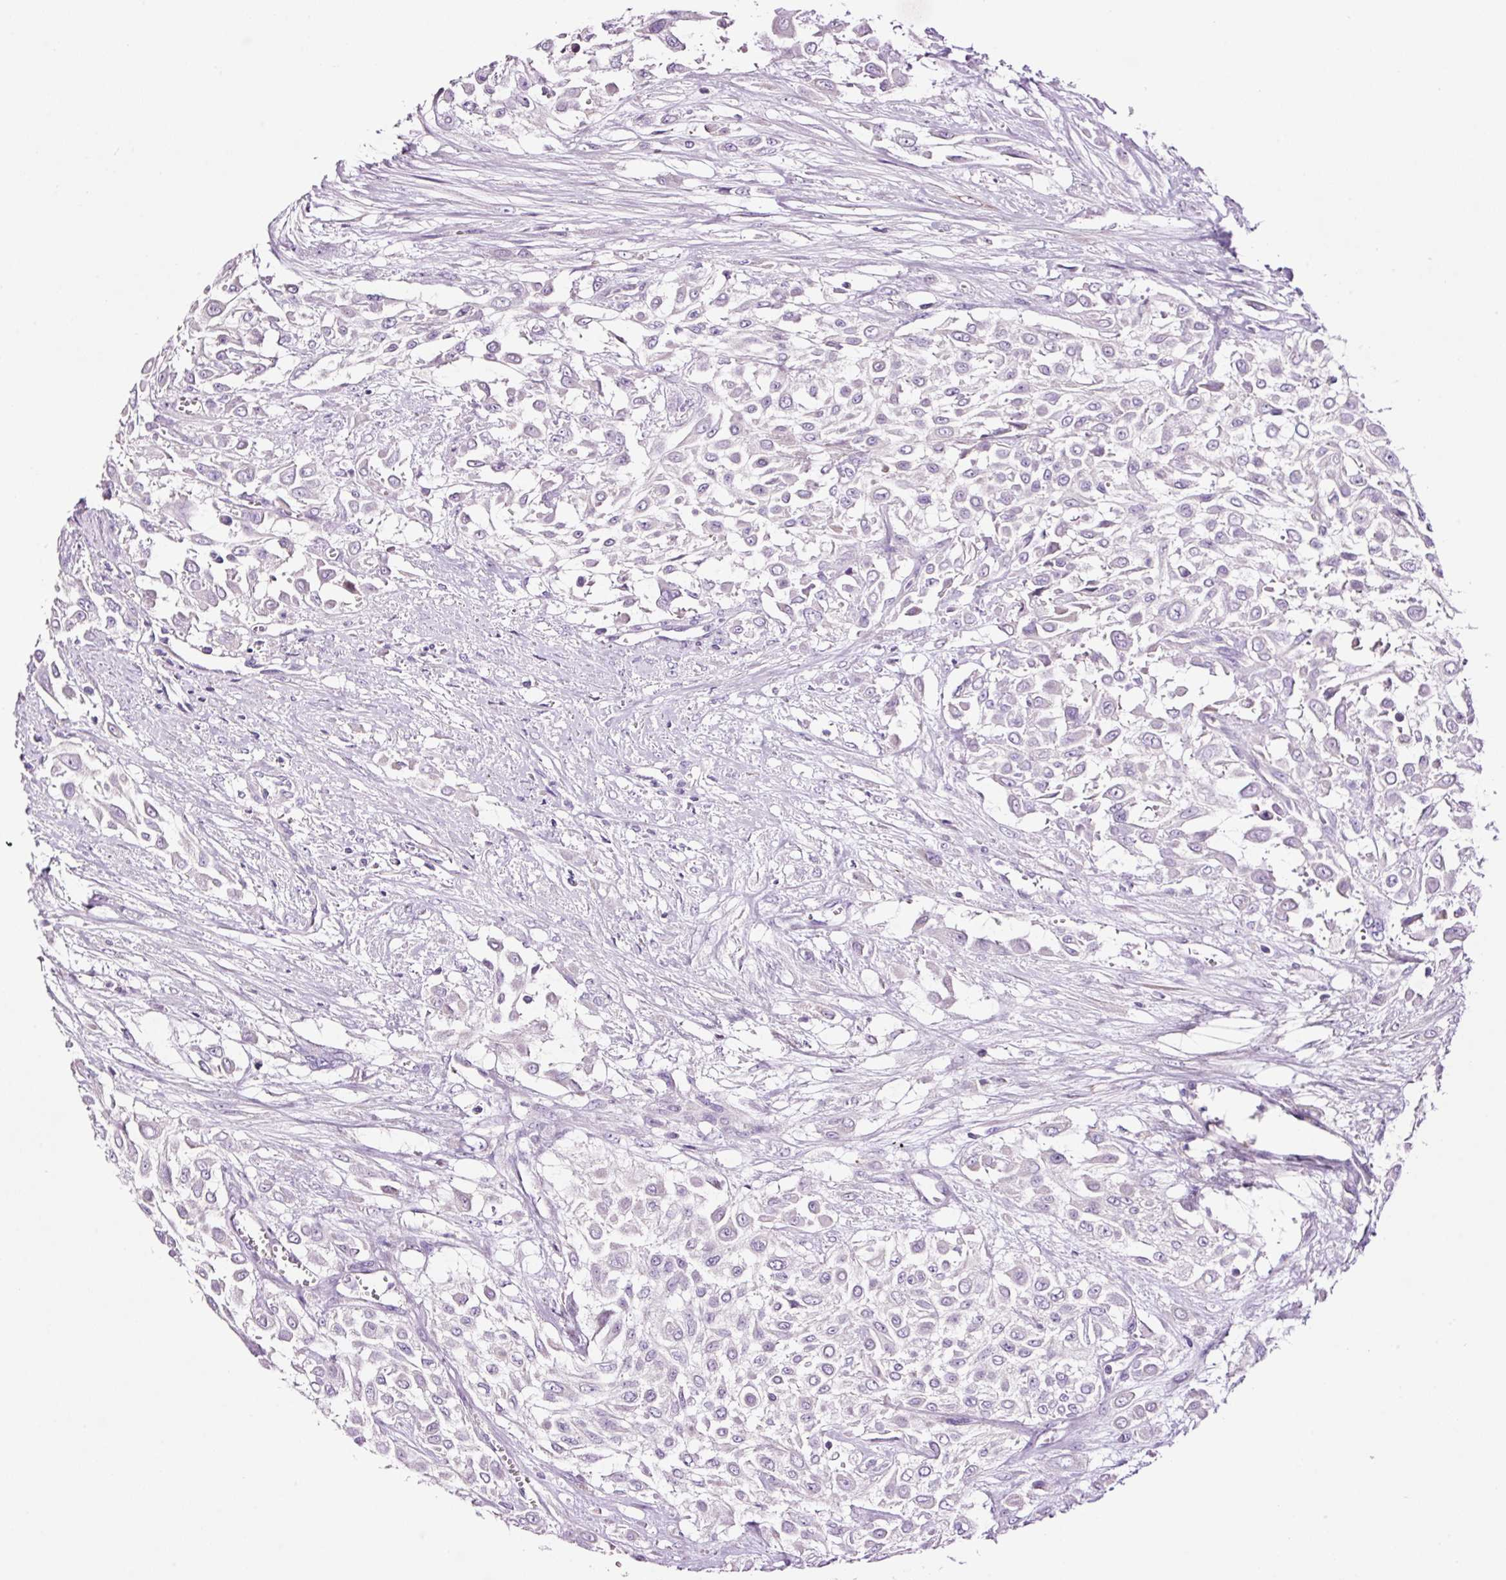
{"staining": {"intensity": "negative", "quantity": "none", "location": "none"}, "tissue": "urothelial cancer", "cell_type": "Tumor cells", "image_type": "cancer", "snomed": [{"axis": "morphology", "description": "Urothelial carcinoma, High grade"}, {"axis": "topography", "description": "Urinary bladder"}], "caption": "DAB (3,3'-diaminobenzidine) immunohistochemical staining of urothelial carcinoma (high-grade) demonstrates no significant positivity in tumor cells.", "gene": "PAM", "patient": {"sex": "male", "age": 57}}